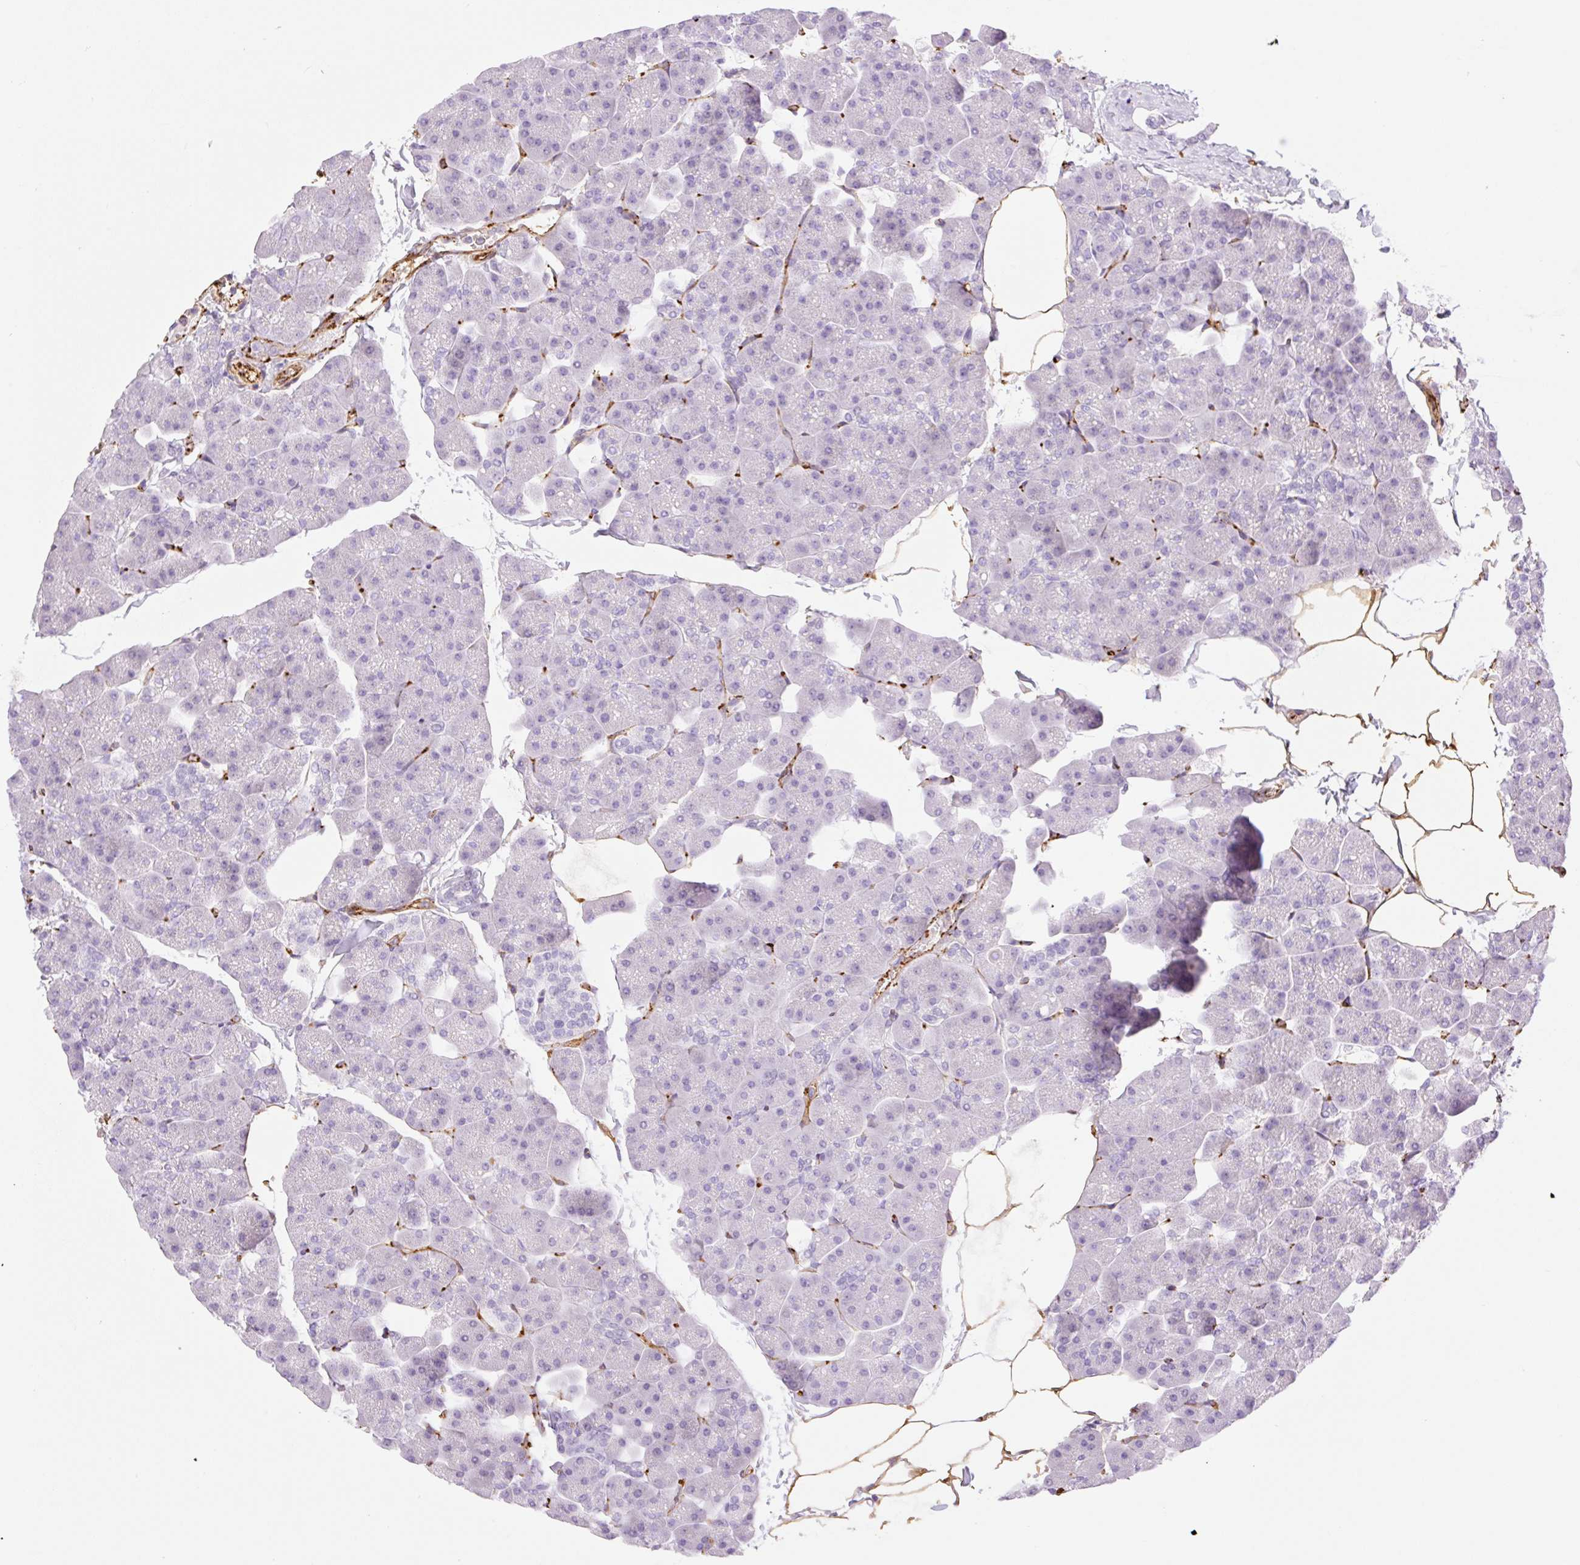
{"staining": {"intensity": "negative", "quantity": "none", "location": "none"}, "tissue": "pancreas", "cell_type": "Exocrine glandular cells", "image_type": "normal", "snomed": [{"axis": "morphology", "description": "Normal tissue, NOS"}, {"axis": "topography", "description": "Pancreas"}], "caption": "This is a histopathology image of IHC staining of unremarkable pancreas, which shows no expression in exocrine glandular cells.", "gene": "EHD1", "patient": {"sex": "male", "age": 35}}